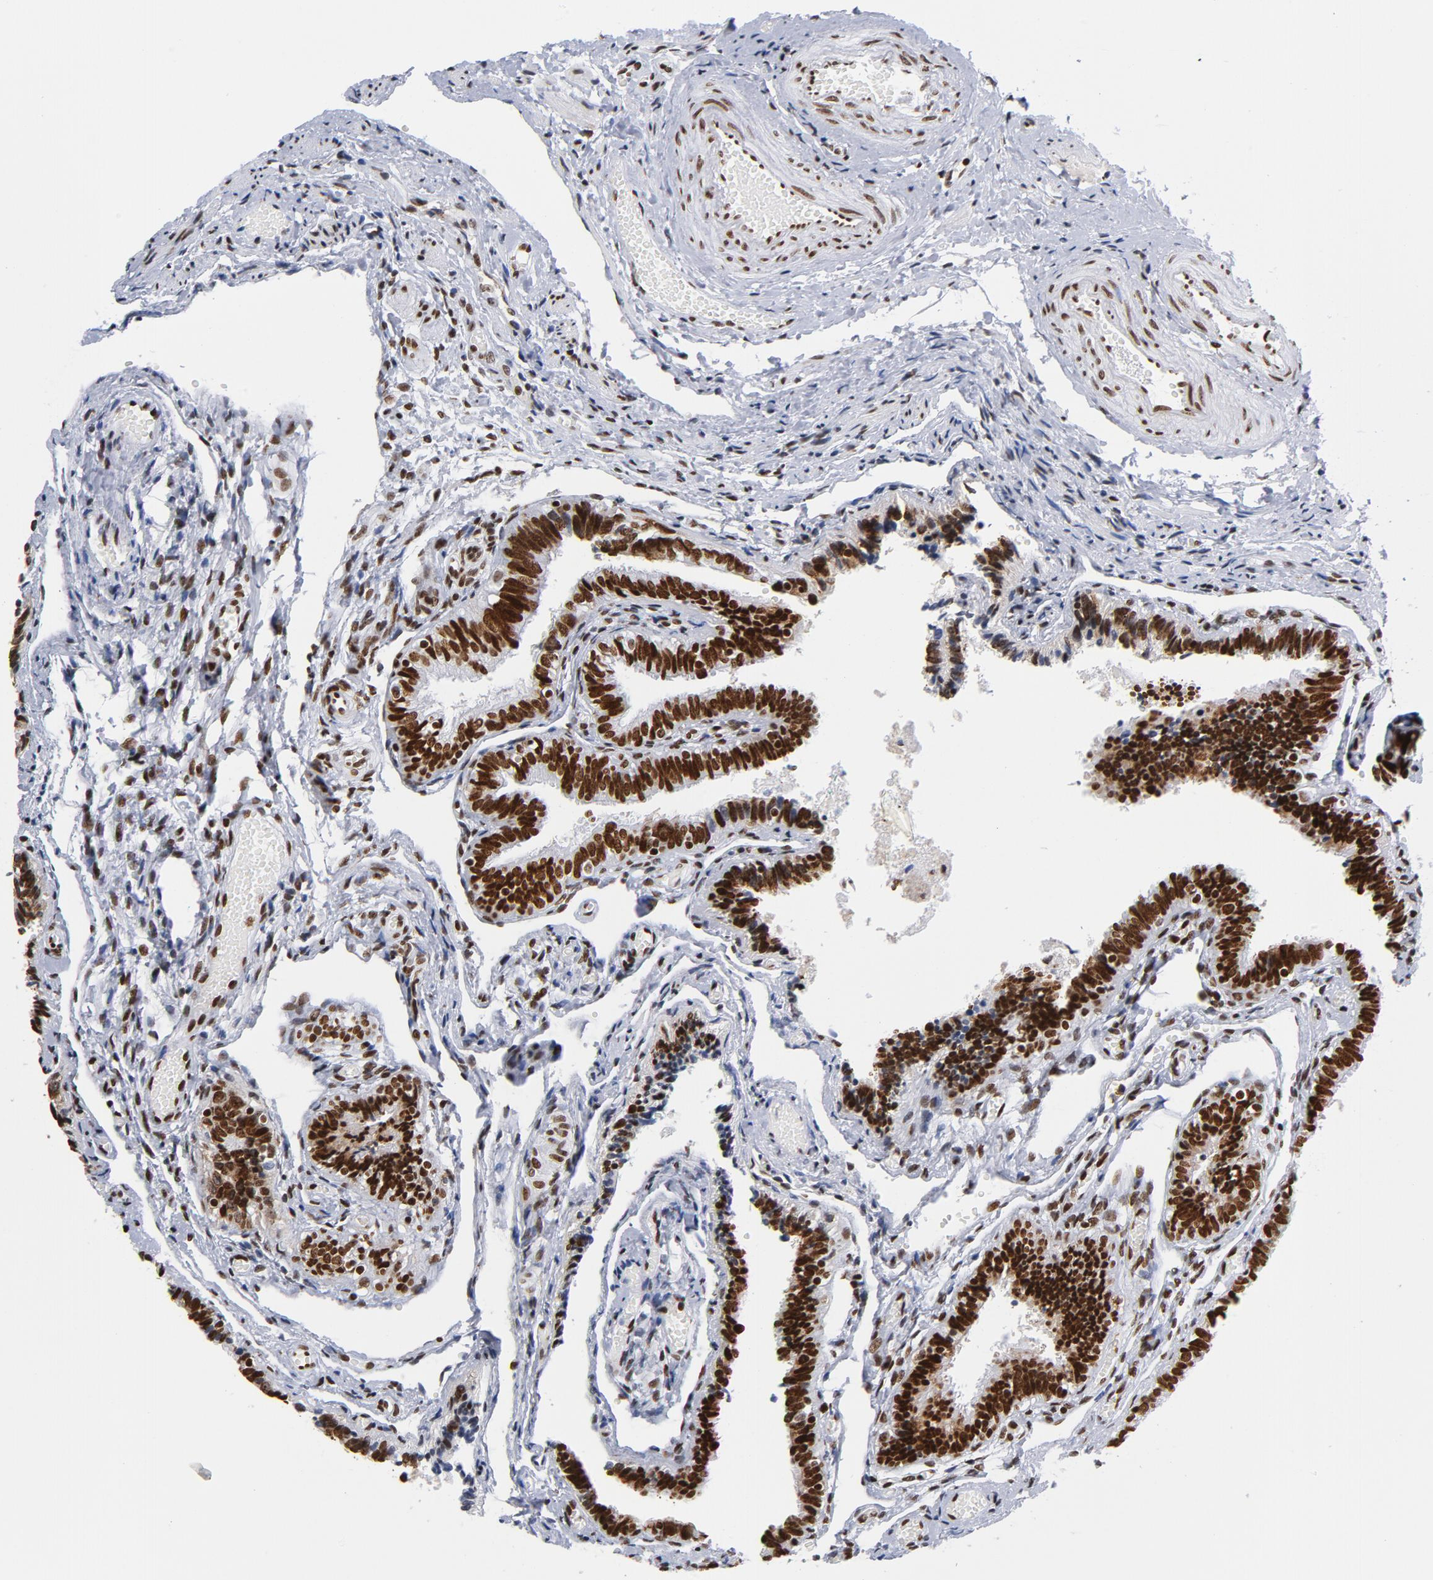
{"staining": {"intensity": "strong", "quantity": ">75%", "location": "nuclear"}, "tissue": "fallopian tube", "cell_type": "Glandular cells", "image_type": "normal", "snomed": [{"axis": "morphology", "description": "Normal tissue, NOS"}, {"axis": "topography", "description": "Fallopian tube"}], "caption": "Unremarkable fallopian tube reveals strong nuclear positivity in approximately >75% of glandular cells (IHC, brightfield microscopy, high magnification)..", "gene": "TOP2B", "patient": {"sex": "female", "age": 46}}